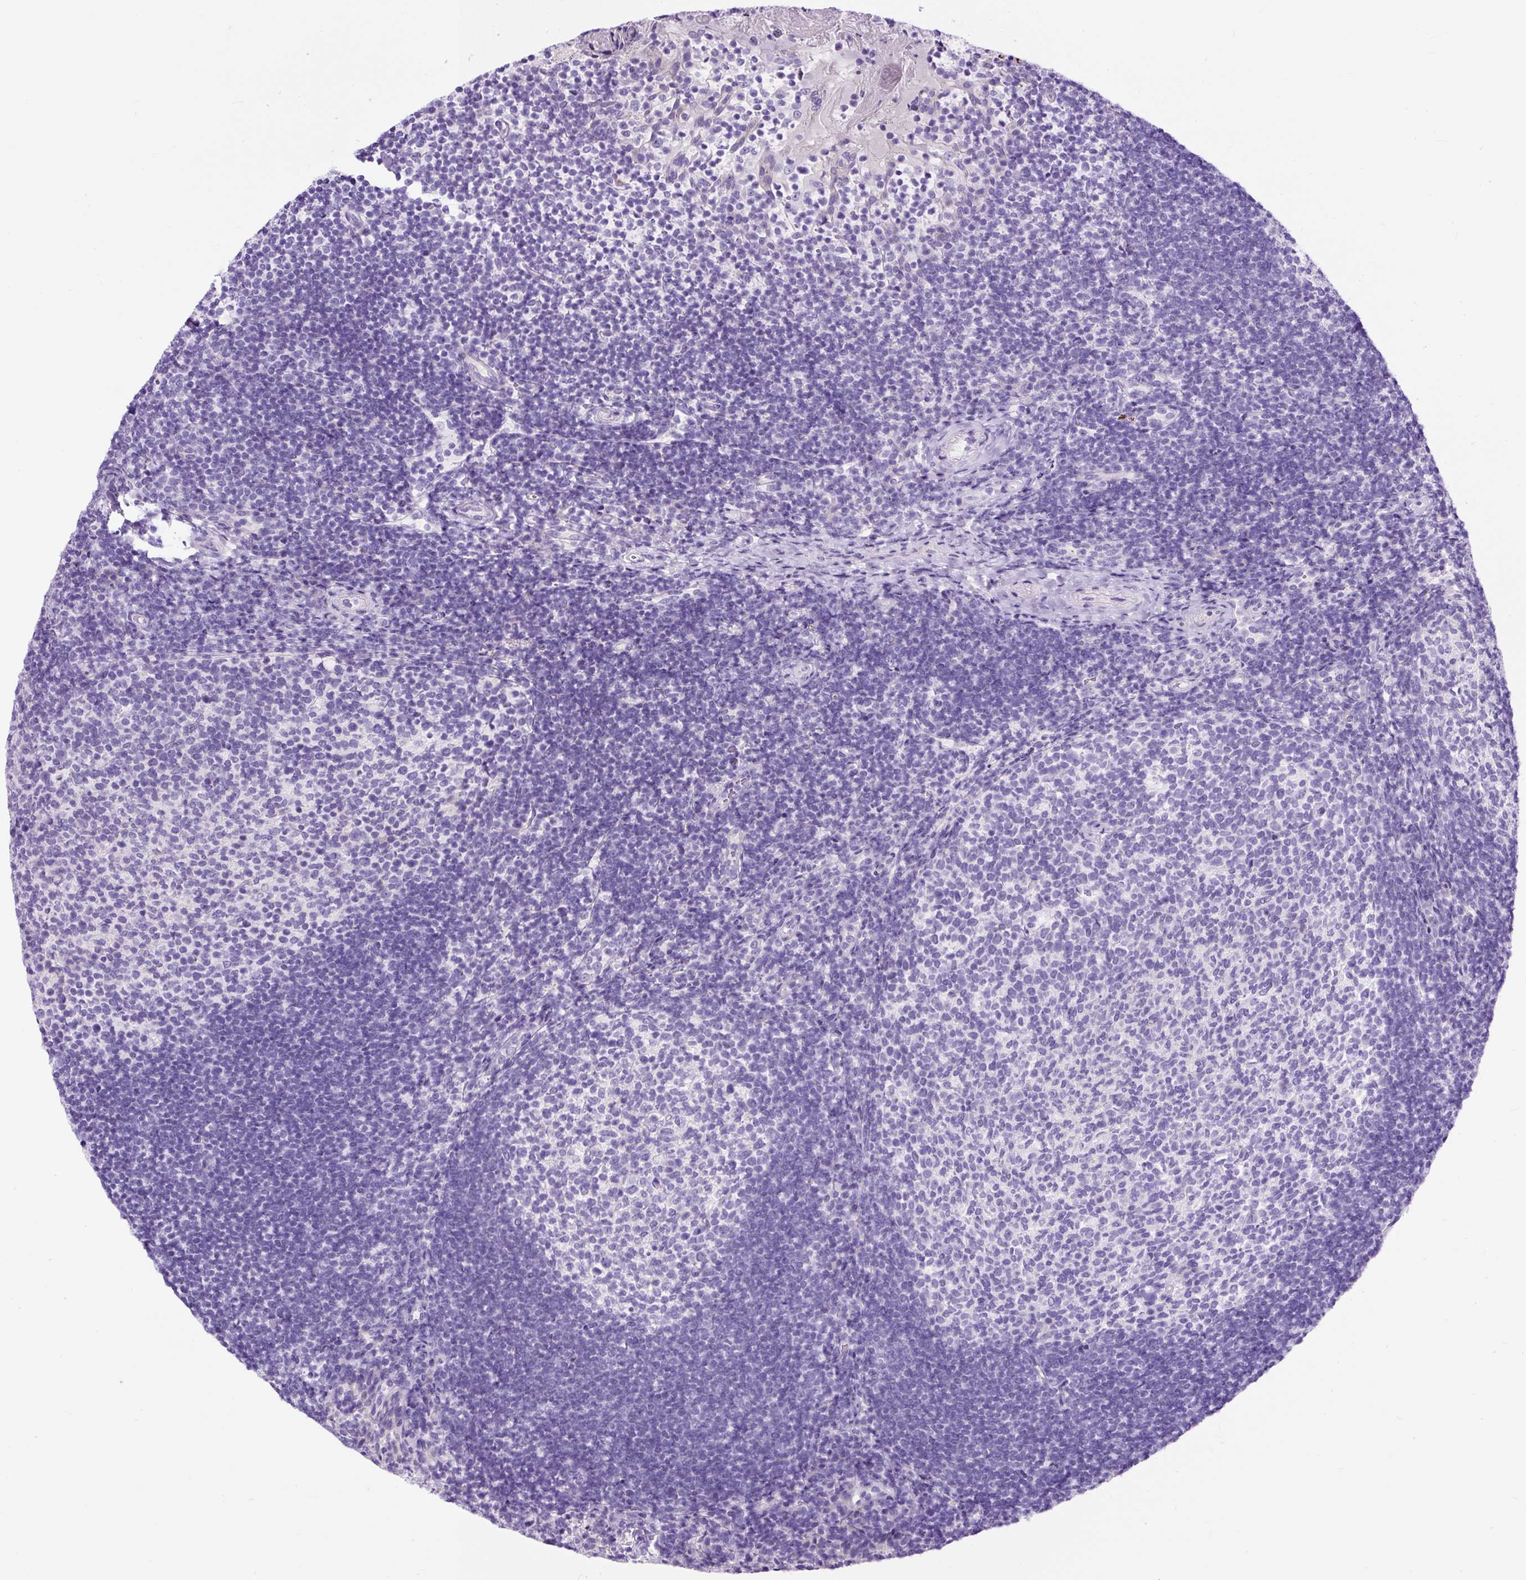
{"staining": {"intensity": "negative", "quantity": "none", "location": "none"}, "tissue": "tonsil", "cell_type": "Germinal center cells", "image_type": "normal", "snomed": [{"axis": "morphology", "description": "Normal tissue, NOS"}, {"axis": "topography", "description": "Tonsil"}], "caption": "IHC of unremarkable human tonsil demonstrates no staining in germinal center cells.", "gene": "STOX2", "patient": {"sex": "female", "age": 10}}